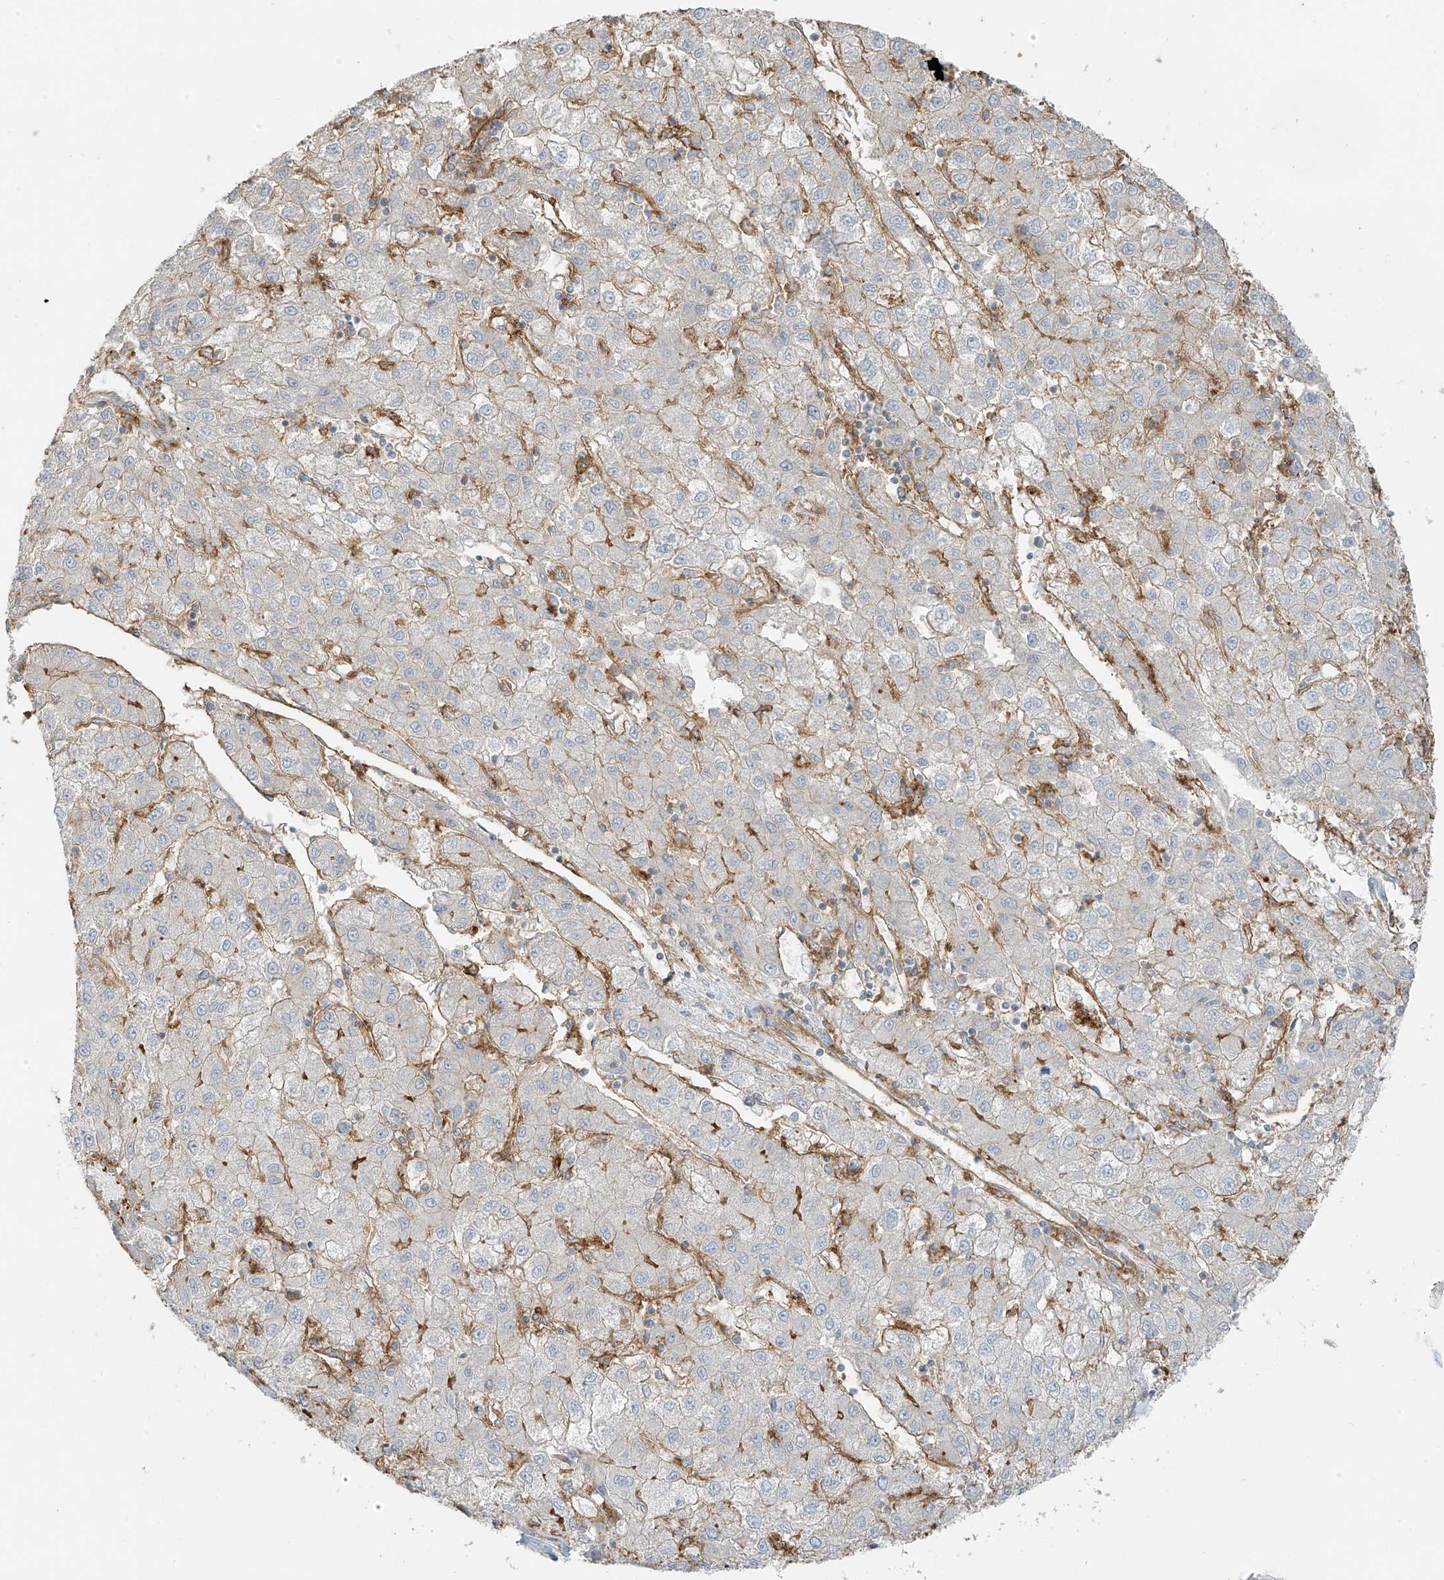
{"staining": {"intensity": "moderate", "quantity": "<25%", "location": "cytoplasmic/membranous"}, "tissue": "liver cancer", "cell_type": "Tumor cells", "image_type": "cancer", "snomed": [{"axis": "morphology", "description": "Carcinoma, Hepatocellular, NOS"}, {"axis": "topography", "description": "Liver"}], "caption": "A high-resolution photomicrograph shows immunohistochemistry (IHC) staining of liver hepatocellular carcinoma, which shows moderate cytoplasmic/membranous staining in approximately <25% of tumor cells.", "gene": "VAMP5", "patient": {"sex": "male", "age": 72}}